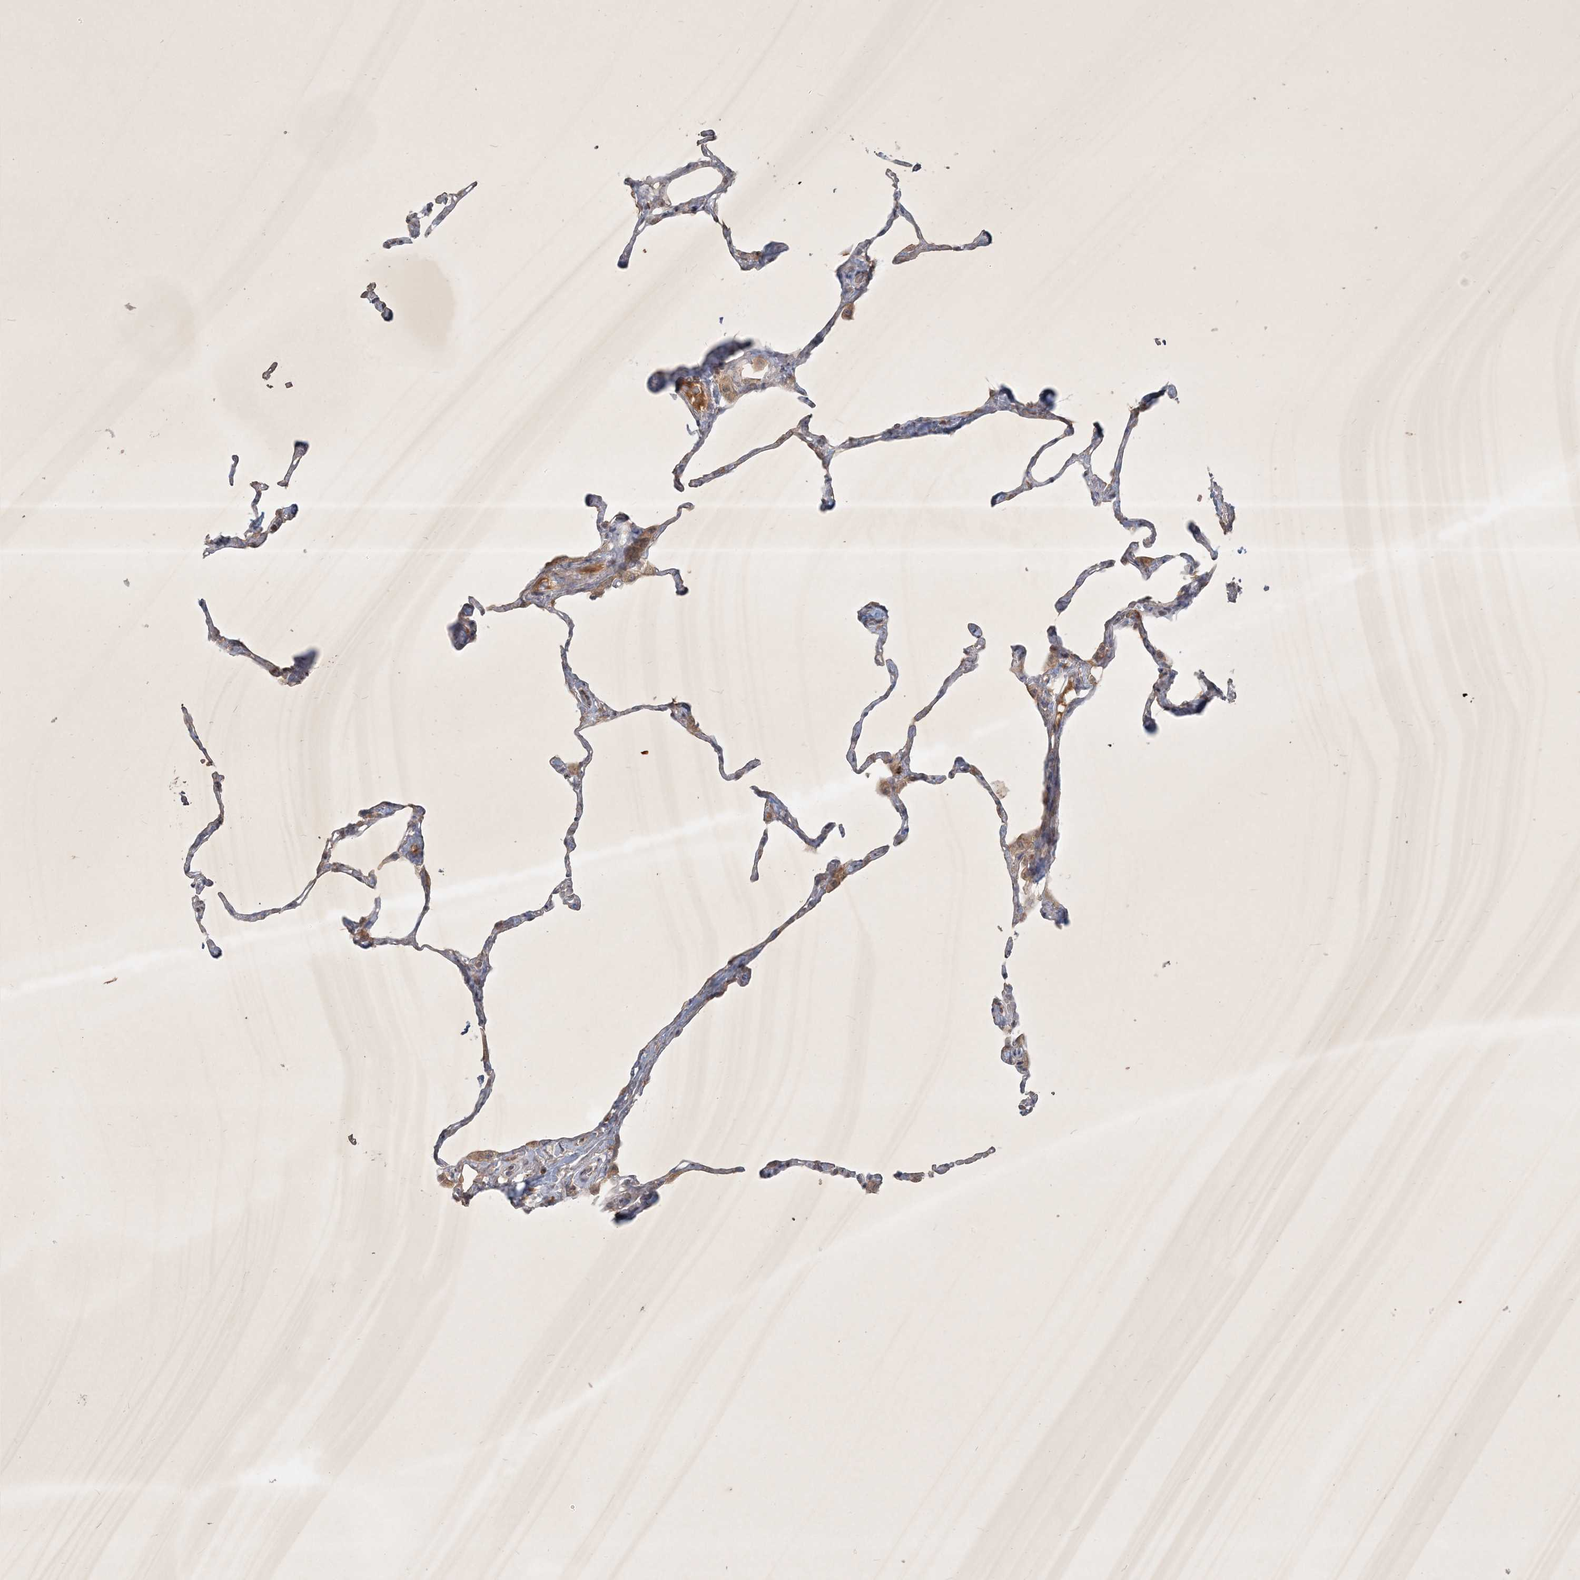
{"staining": {"intensity": "moderate", "quantity": "<25%", "location": "cytoplasmic/membranous"}, "tissue": "lung", "cell_type": "Alveolar cells", "image_type": "normal", "snomed": [{"axis": "morphology", "description": "Normal tissue, NOS"}, {"axis": "topography", "description": "Lung"}], "caption": "IHC (DAB (3,3'-diaminobenzidine)) staining of normal human lung reveals moderate cytoplasmic/membranous protein staining in about <25% of alveolar cells. The protein is stained brown, and the nuclei are stained in blue (DAB (3,3'-diaminobenzidine) IHC with brightfield microscopy, high magnification).", "gene": "BOD1L2", "patient": {"sex": "male", "age": 65}}